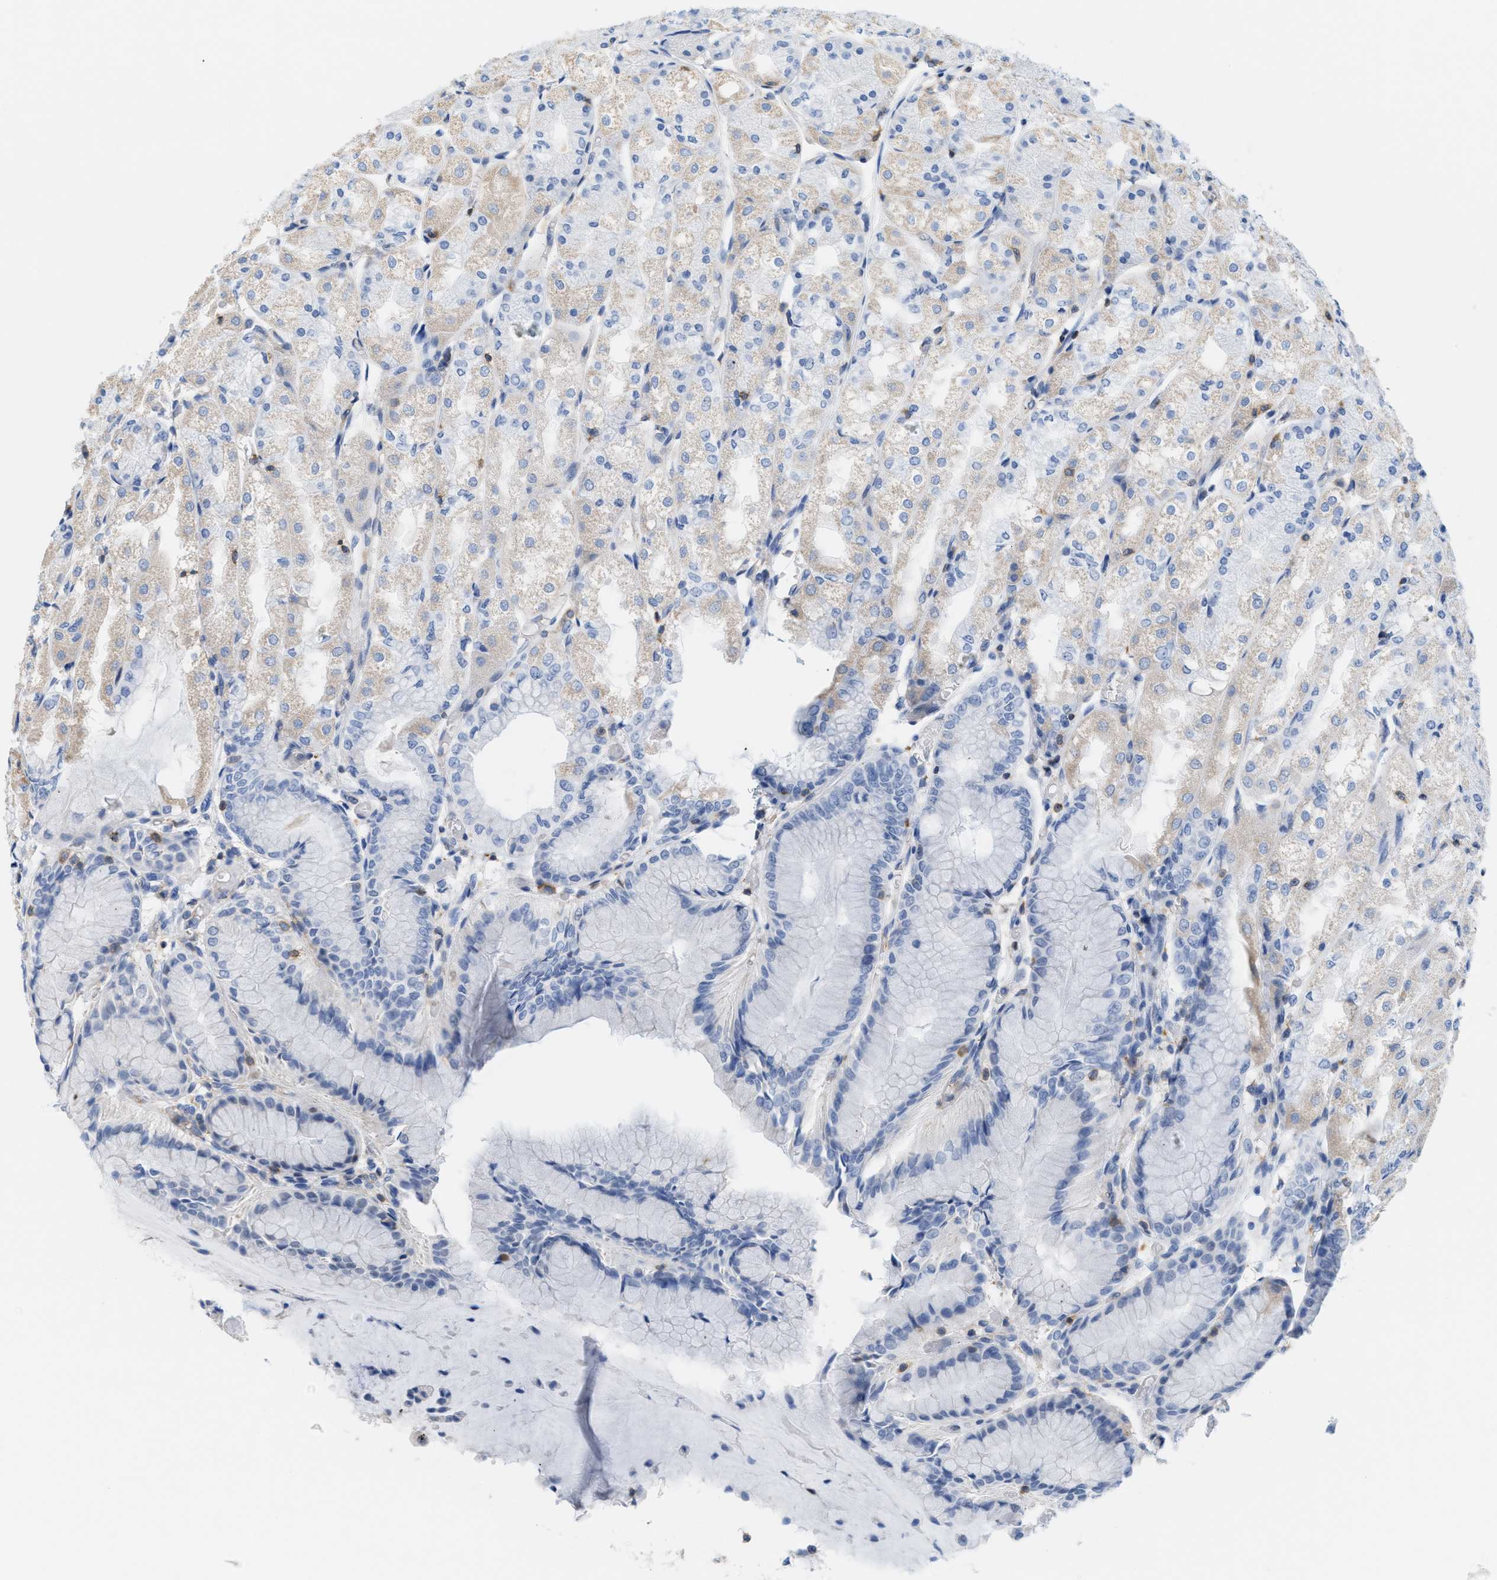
{"staining": {"intensity": "weak", "quantity": "<25%", "location": "cytoplasmic/membranous"}, "tissue": "stomach", "cell_type": "Glandular cells", "image_type": "normal", "snomed": [{"axis": "morphology", "description": "Normal tissue, NOS"}, {"axis": "topography", "description": "Stomach, upper"}], "caption": "This is a image of IHC staining of unremarkable stomach, which shows no positivity in glandular cells.", "gene": "IL16", "patient": {"sex": "male", "age": 72}}